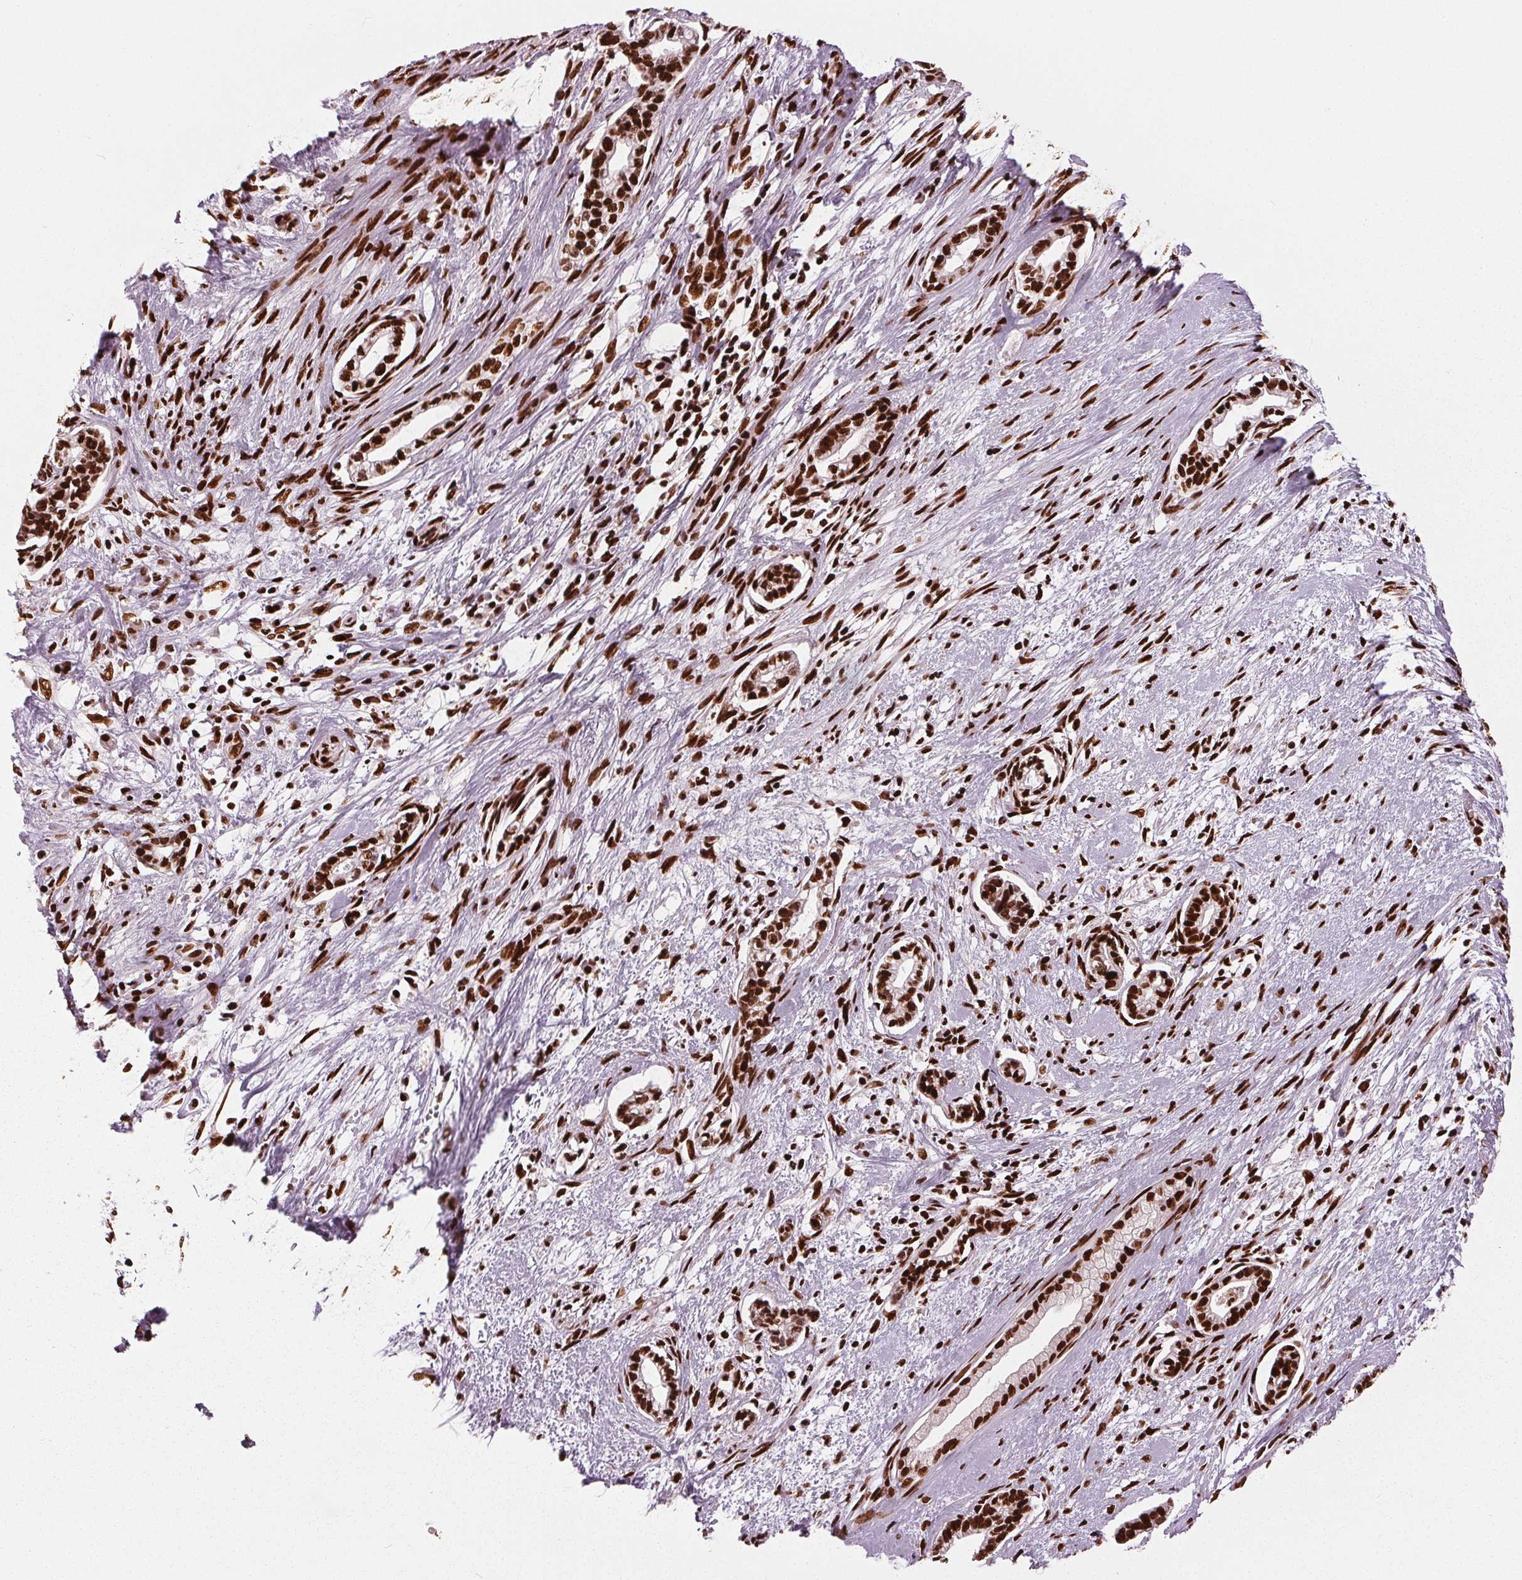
{"staining": {"intensity": "strong", "quantity": ">75%", "location": "nuclear"}, "tissue": "cervical cancer", "cell_type": "Tumor cells", "image_type": "cancer", "snomed": [{"axis": "morphology", "description": "Adenocarcinoma, NOS"}, {"axis": "topography", "description": "Cervix"}], "caption": "DAB immunohistochemical staining of human cervical cancer (adenocarcinoma) displays strong nuclear protein staining in about >75% of tumor cells.", "gene": "BRD4", "patient": {"sex": "female", "age": 62}}